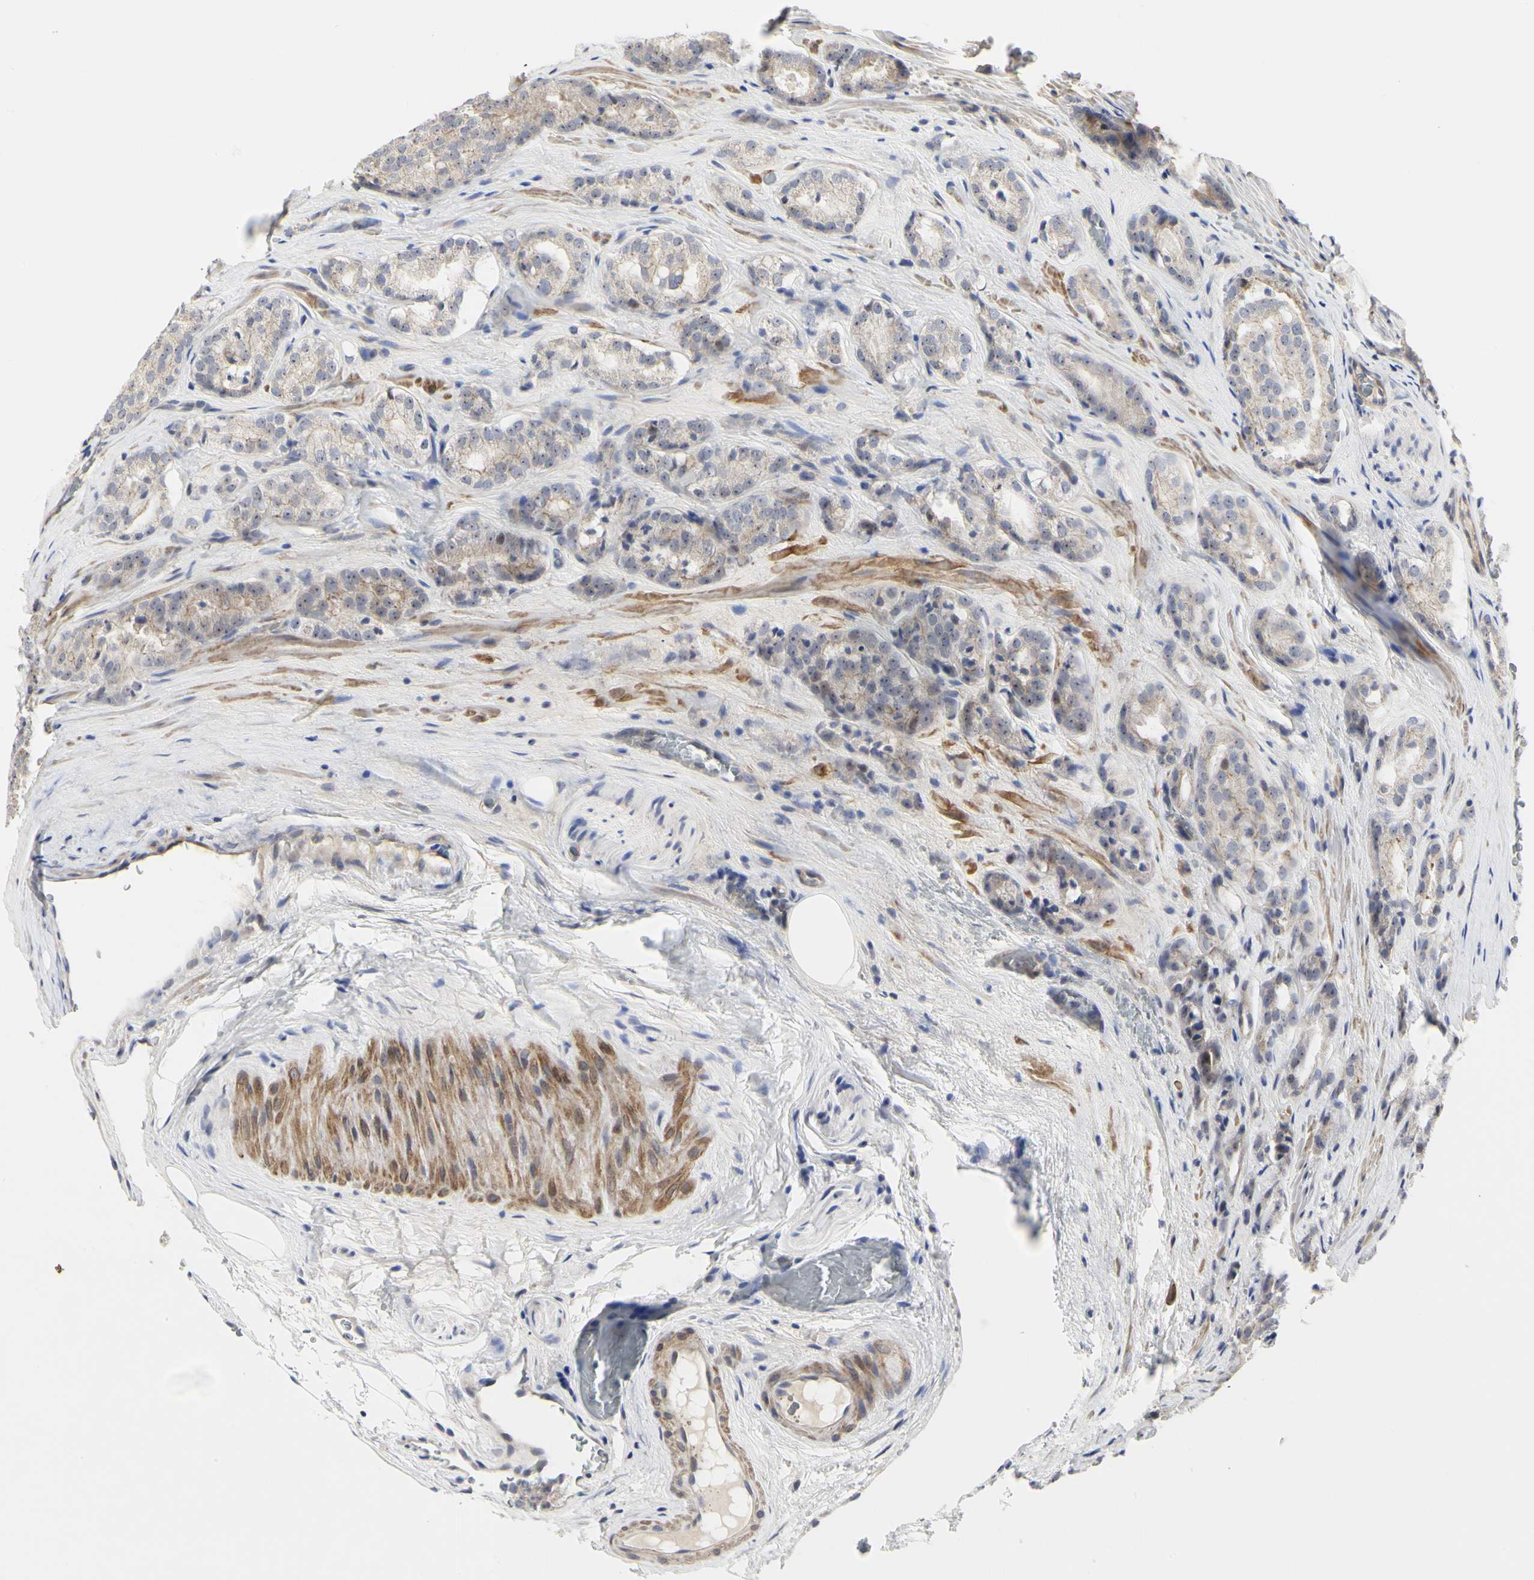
{"staining": {"intensity": "weak", "quantity": "25%-75%", "location": "cytoplasmic/membranous"}, "tissue": "prostate cancer", "cell_type": "Tumor cells", "image_type": "cancer", "snomed": [{"axis": "morphology", "description": "Adenocarcinoma, High grade"}, {"axis": "topography", "description": "Prostate"}], "caption": "Immunohistochemical staining of prostate cancer (high-grade adenocarcinoma) displays low levels of weak cytoplasmic/membranous protein positivity in approximately 25%-75% of tumor cells.", "gene": "SHANK2", "patient": {"sex": "male", "age": 64}}